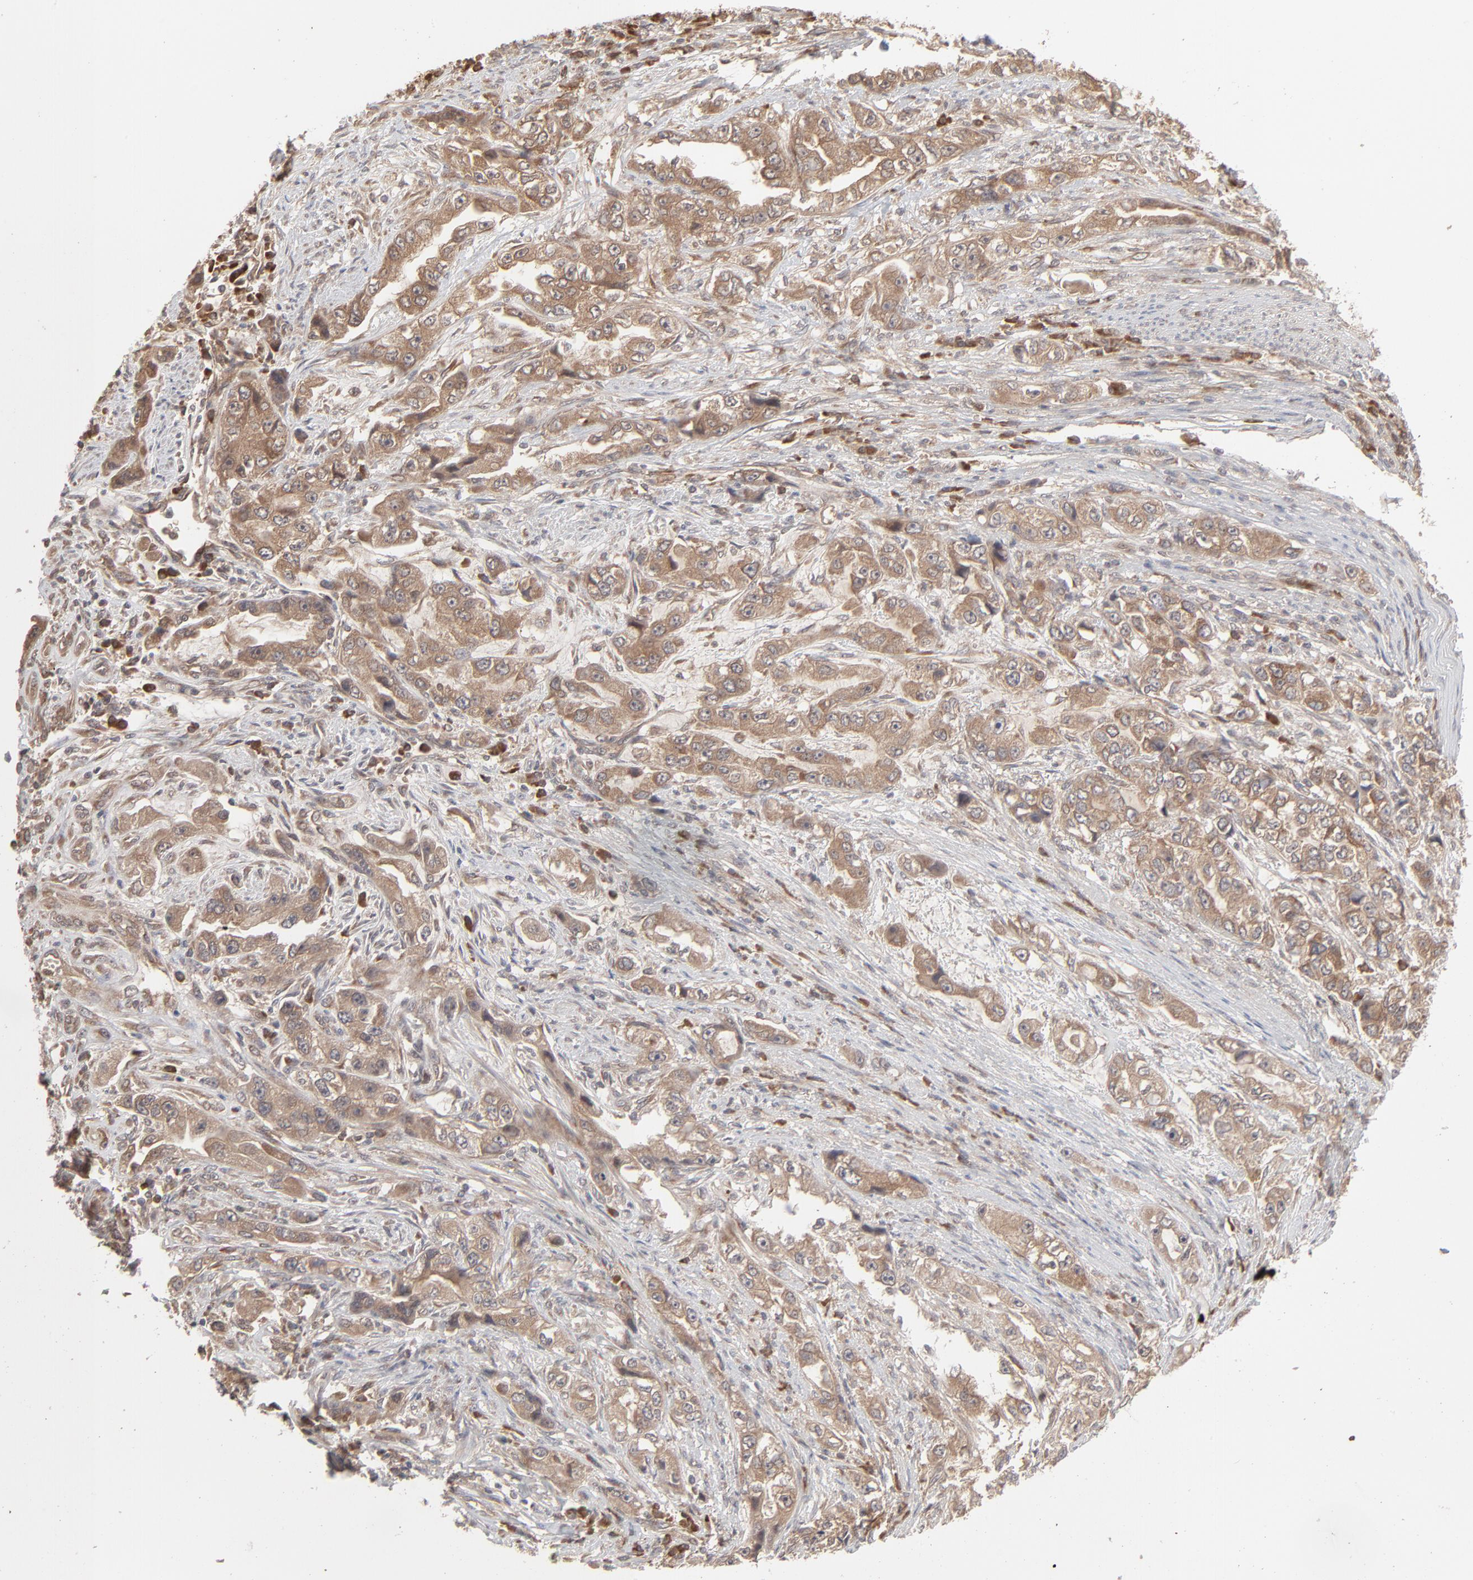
{"staining": {"intensity": "moderate", "quantity": ">75%", "location": "cytoplasmic/membranous"}, "tissue": "stomach cancer", "cell_type": "Tumor cells", "image_type": "cancer", "snomed": [{"axis": "morphology", "description": "Adenocarcinoma, NOS"}, {"axis": "topography", "description": "Stomach, lower"}], "caption": "Approximately >75% of tumor cells in human stomach cancer (adenocarcinoma) demonstrate moderate cytoplasmic/membranous protein positivity as visualized by brown immunohistochemical staining.", "gene": "SCFD1", "patient": {"sex": "female", "age": 93}}